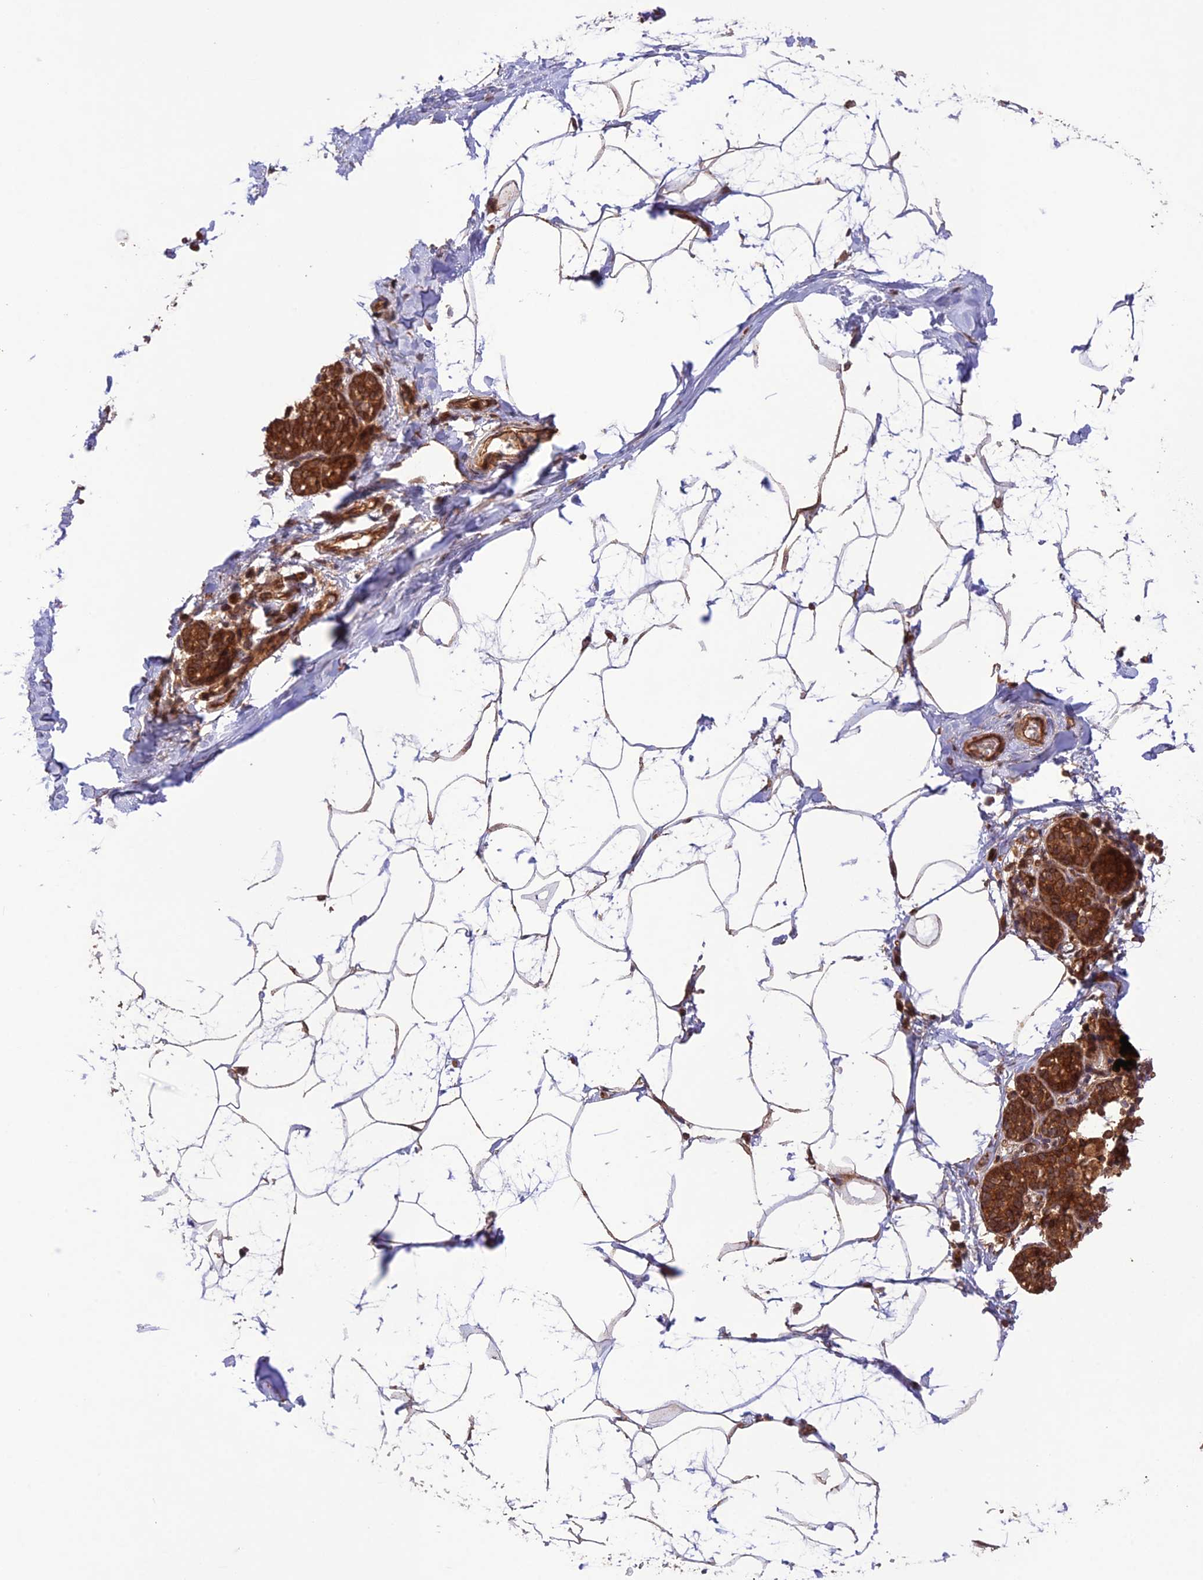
{"staining": {"intensity": "weak", "quantity": "25%-75%", "location": "cytoplasmic/membranous"}, "tissue": "breast", "cell_type": "Adipocytes", "image_type": "normal", "snomed": [{"axis": "morphology", "description": "Normal tissue, NOS"}, {"axis": "morphology", "description": "Lobular carcinoma"}, {"axis": "topography", "description": "Breast"}], "caption": "Breast stained with immunohistochemistry (IHC) displays weak cytoplasmic/membranous staining in approximately 25%-75% of adipocytes. (DAB (3,3'-diaminobenzidine) IHC, brown staining for protein, blue staining for nuclei).", "gene": "FCHSD1", "patient": {"sex": "female", "age": 62}}